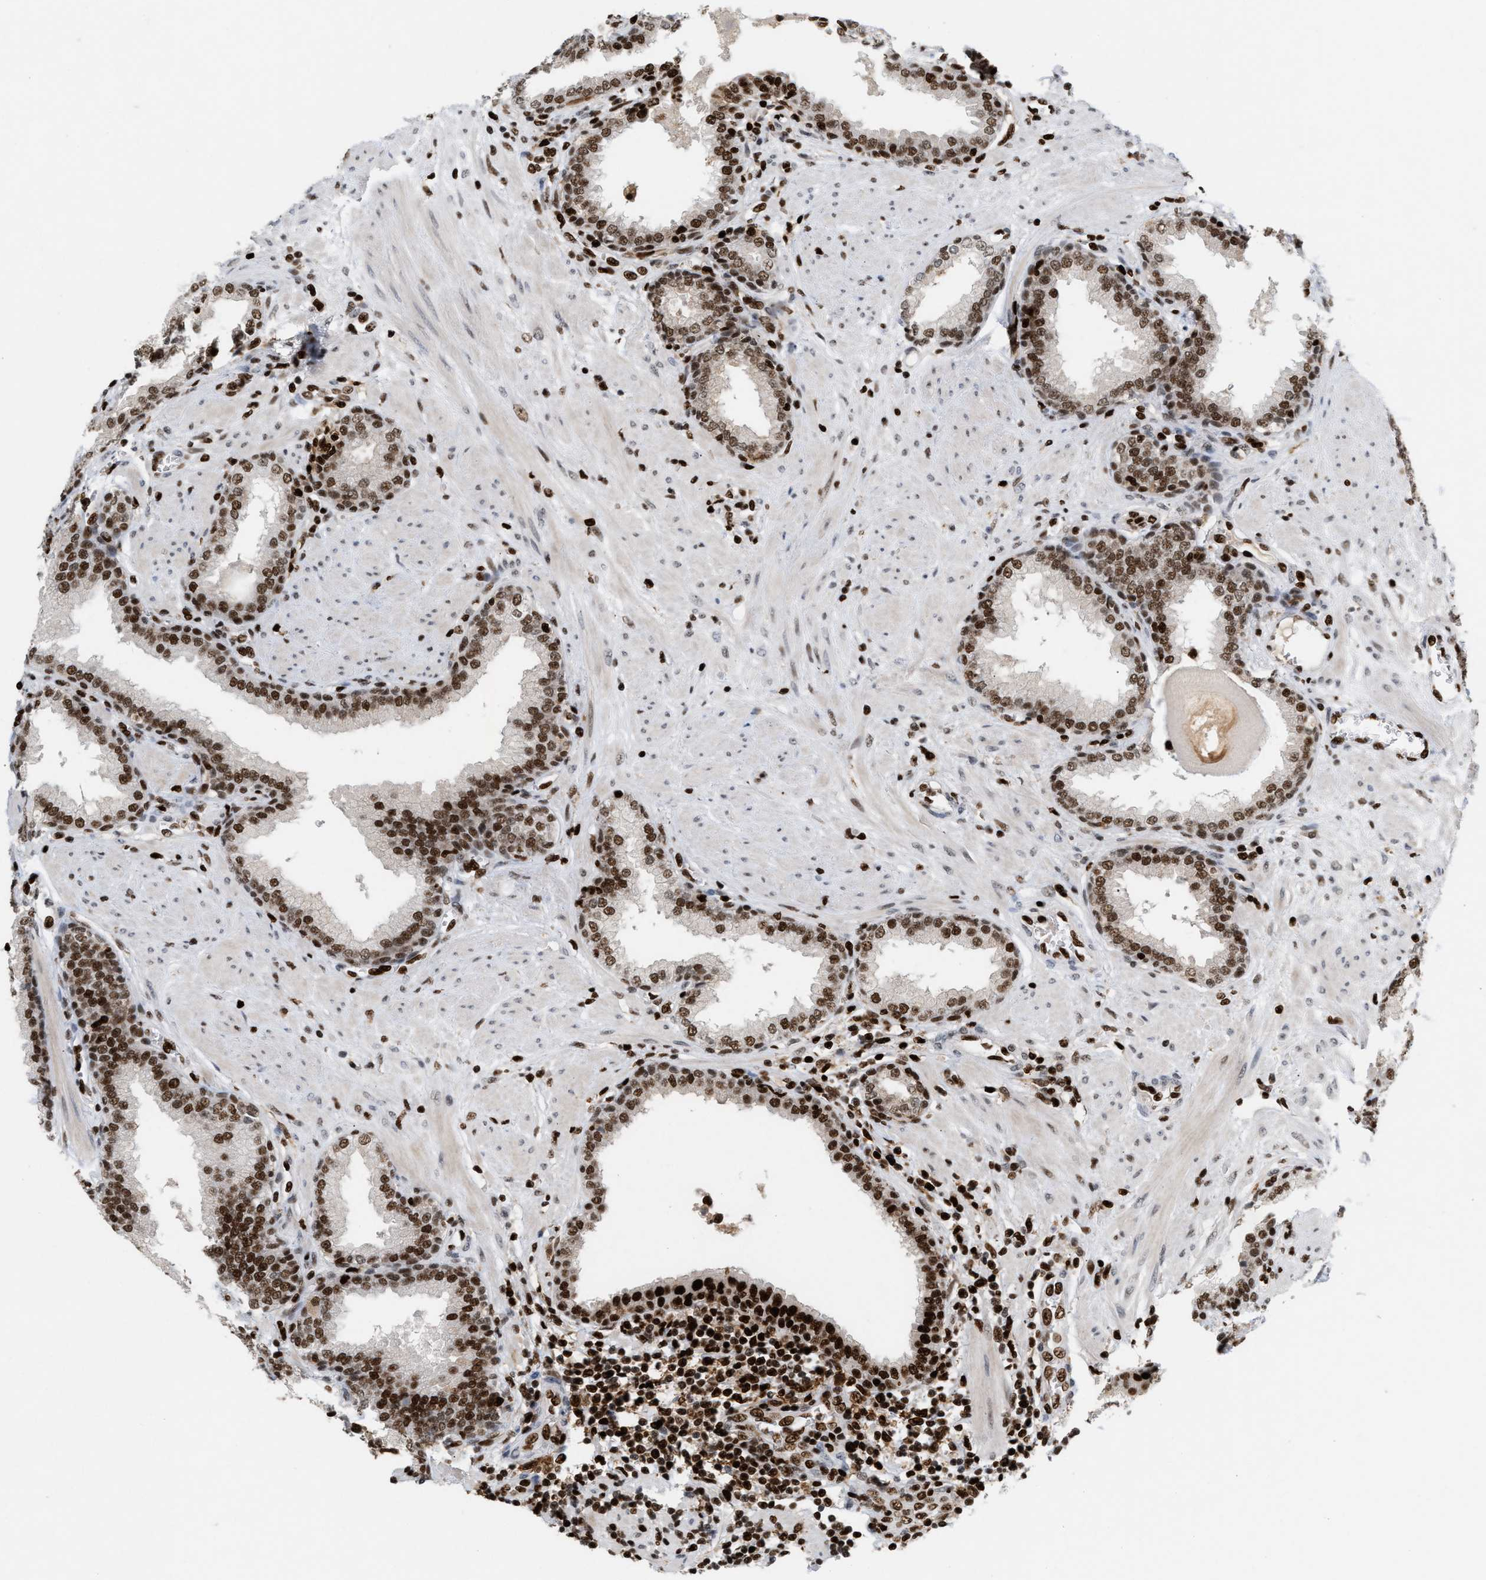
{"staining": {"intensity": "strong", "quantity": ">75%", "location": "nuclear"}, "tissue": "prostate", "cell_type": "Glandular cells", "image_type": "normal", "snomed": [{"axis": "morphology", "description": "Normal tissue, NOS"}, {"axis": "topography", "description": "Prostate"}], "caption": "IHC micrograph of unremarkable prostate: prostate stained using IHC exhibits high levels of strong protein expression localized specifically in the nuclear of glandular cells, appearing as a nuclear brown color.", "gene": "C17orf49", "patient": {"sex": "male", "age": 51}}